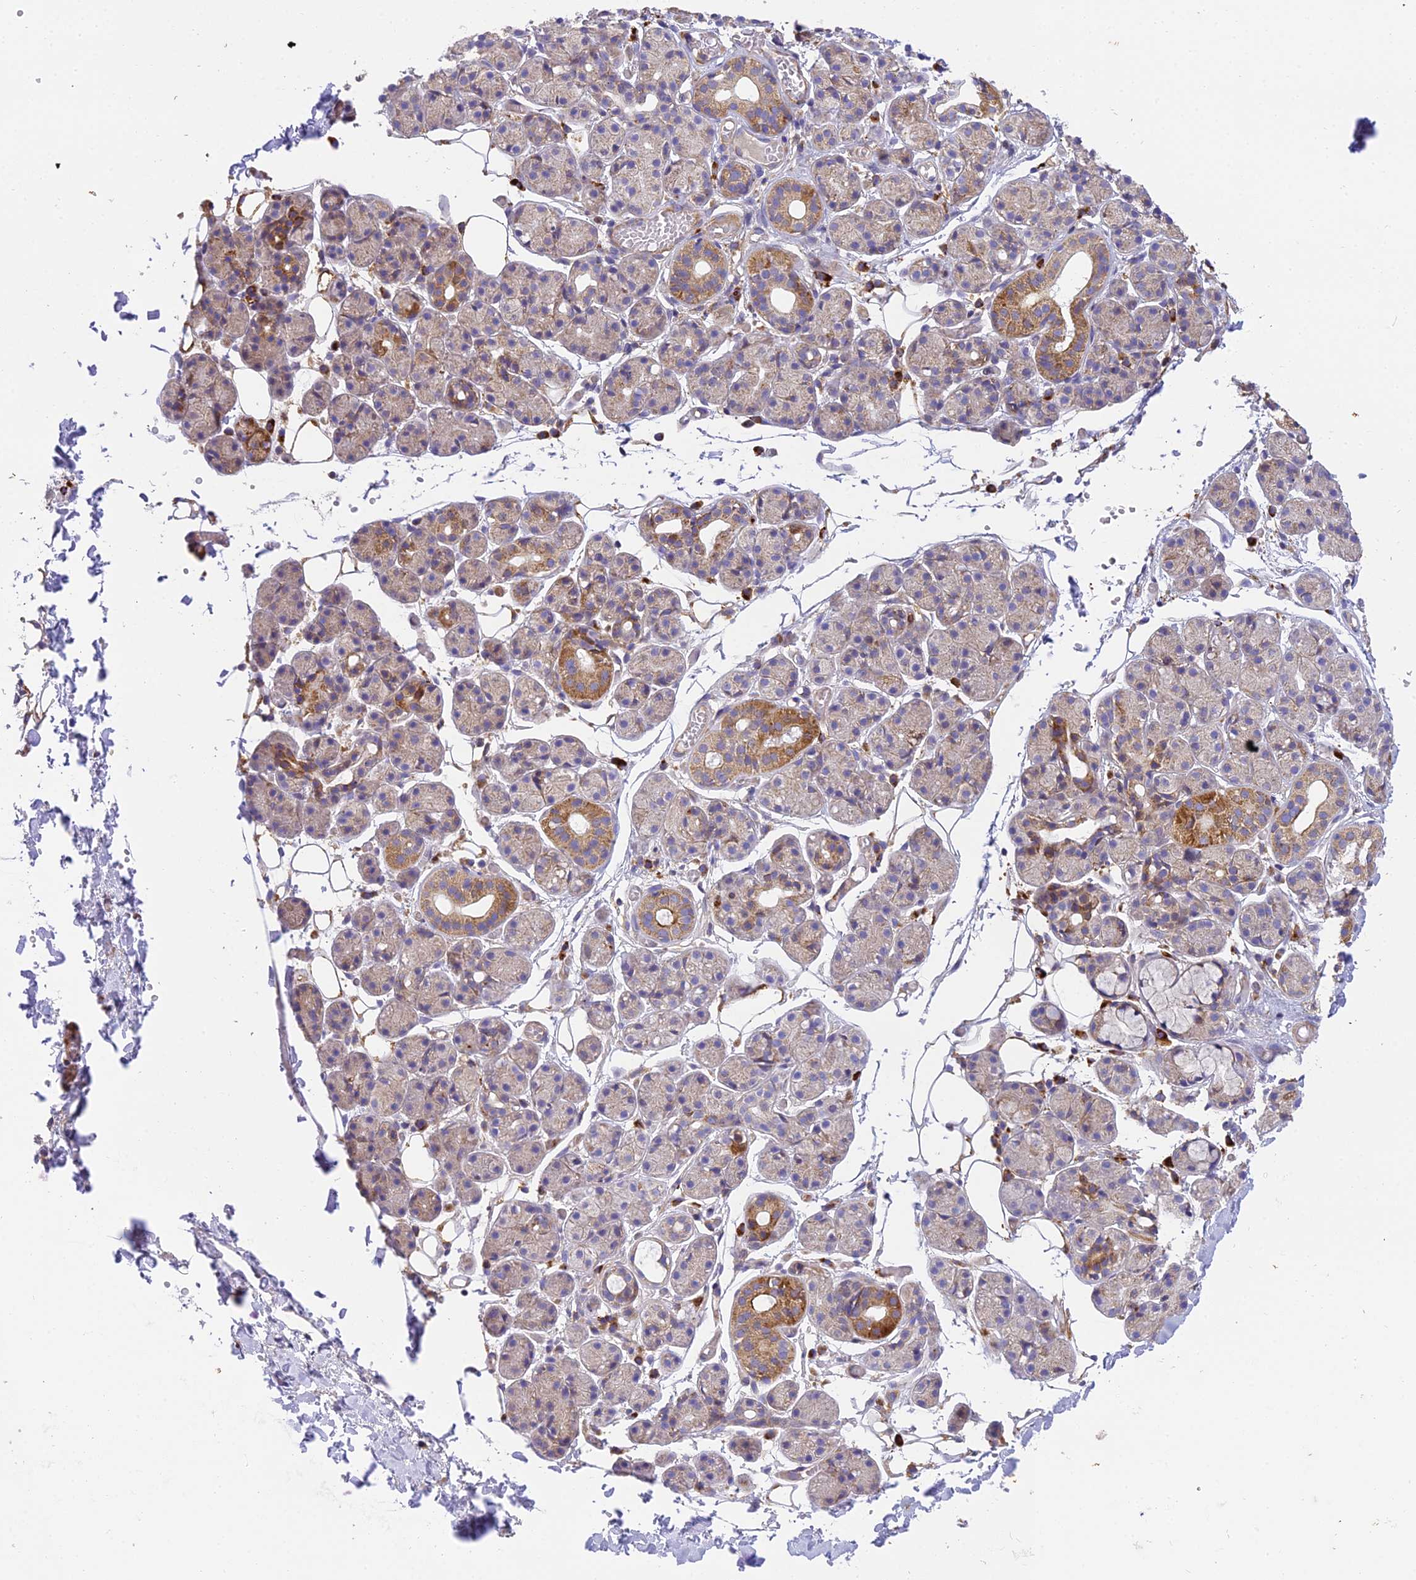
{"staining": {"intensity": "moderate", "quantity": "<25%", "location": "cytoplasmic/membranous"}, "tissue": "salivary gland", "cell_type": "Glandular cells", "image_type": "normal", "snomed": [{"axis": "morphology", "description": "Normal tissue, NOS"}, {"axis": "topography", "description": "Salivary gland"}], "caption": "Protein expression by immunohistochemistry (IHC) reveals moderate cytoplasmic/membranous positivity in approximately <25% of glandular cells in unremarkable salivary gland.", "gene": "CLCN7", "patient": {"sex": "male", "age": 63}}